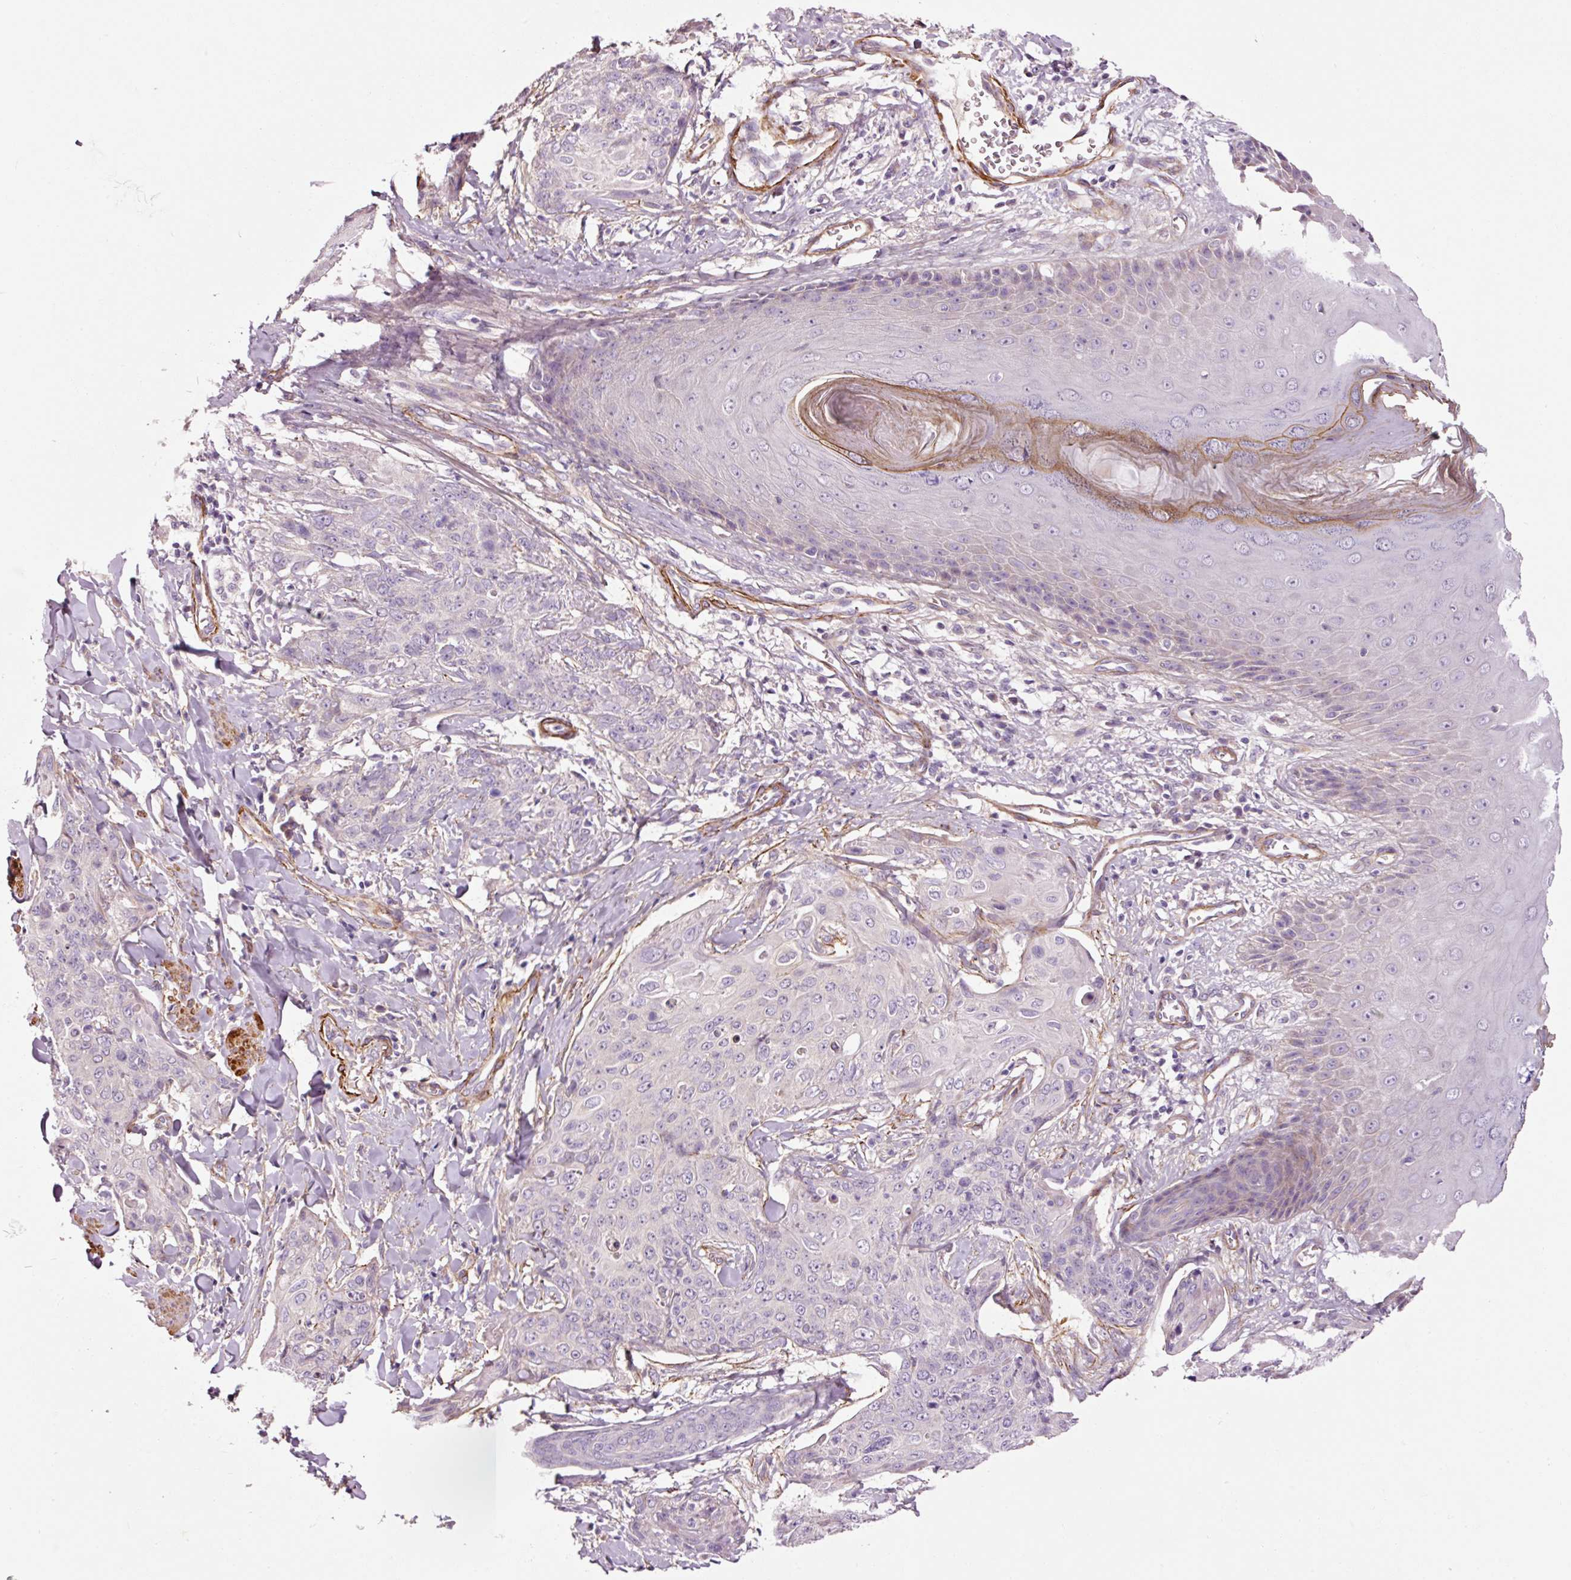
{"staining": {"intensity": "negative", "quantity": "none", "location": "none"}, "tissue": "skin cancer", "cell_type": "Tumor cells", "image_type": "cancer", "snomed": [{"axis": "morphology", "description": "Squamous cell carcinoma, NOS"}, {"axis": "topography", "description": "Skin"}, {"axis": "topography", "description": "Vulva"}], "caption": "Protein analysis of skin cancer (squamous cell carcinoma) displays no significant positivity in tumor cells.", "gene": "ANKRD20A1", "patient": {"sex": "female", "age": 85}}